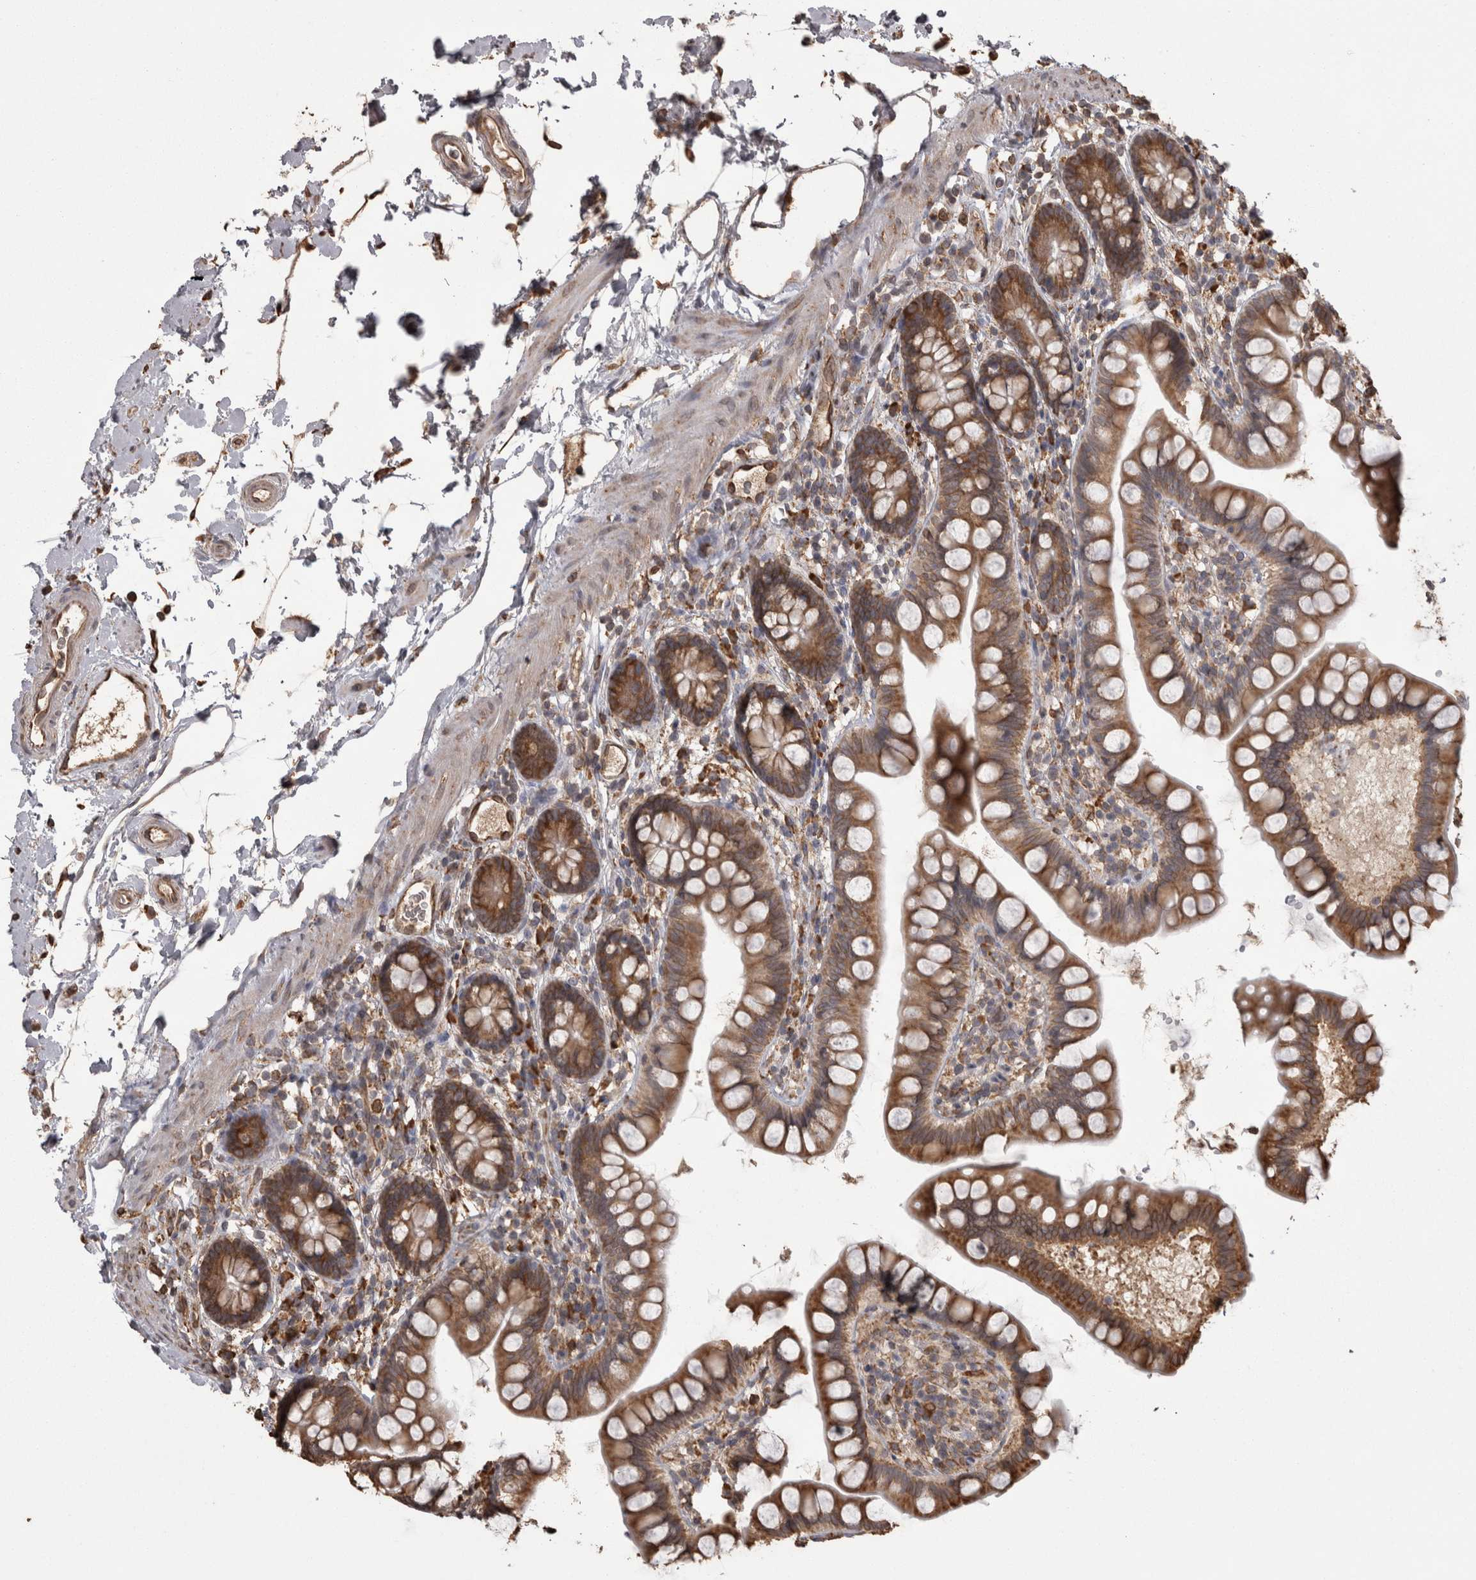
{"staining": {"intensity": "strong", "quantity": ">75%", "location": "cytoplasmic/membranous"}, "tissue": "small intestine", "cell_type": "Glandular cells", "image_type": "normal", "snomed": [{"axis": "morphology", "description": "Normal tissue, NOS"}, {"axis": "topography", "description": "Small intestine"}], "caption": "Immunohistochemistry image of unremarkable small intestine: small intestine stained using immunohistochemistry exhibits high levels of strong protein expression localized specifically in the cytoplasmic/membranous of glandular cells, appearing as a cytoplasmic/membranous brown color.", "gene": "PON2", "patient": {"sex": "female", "age": 84}}